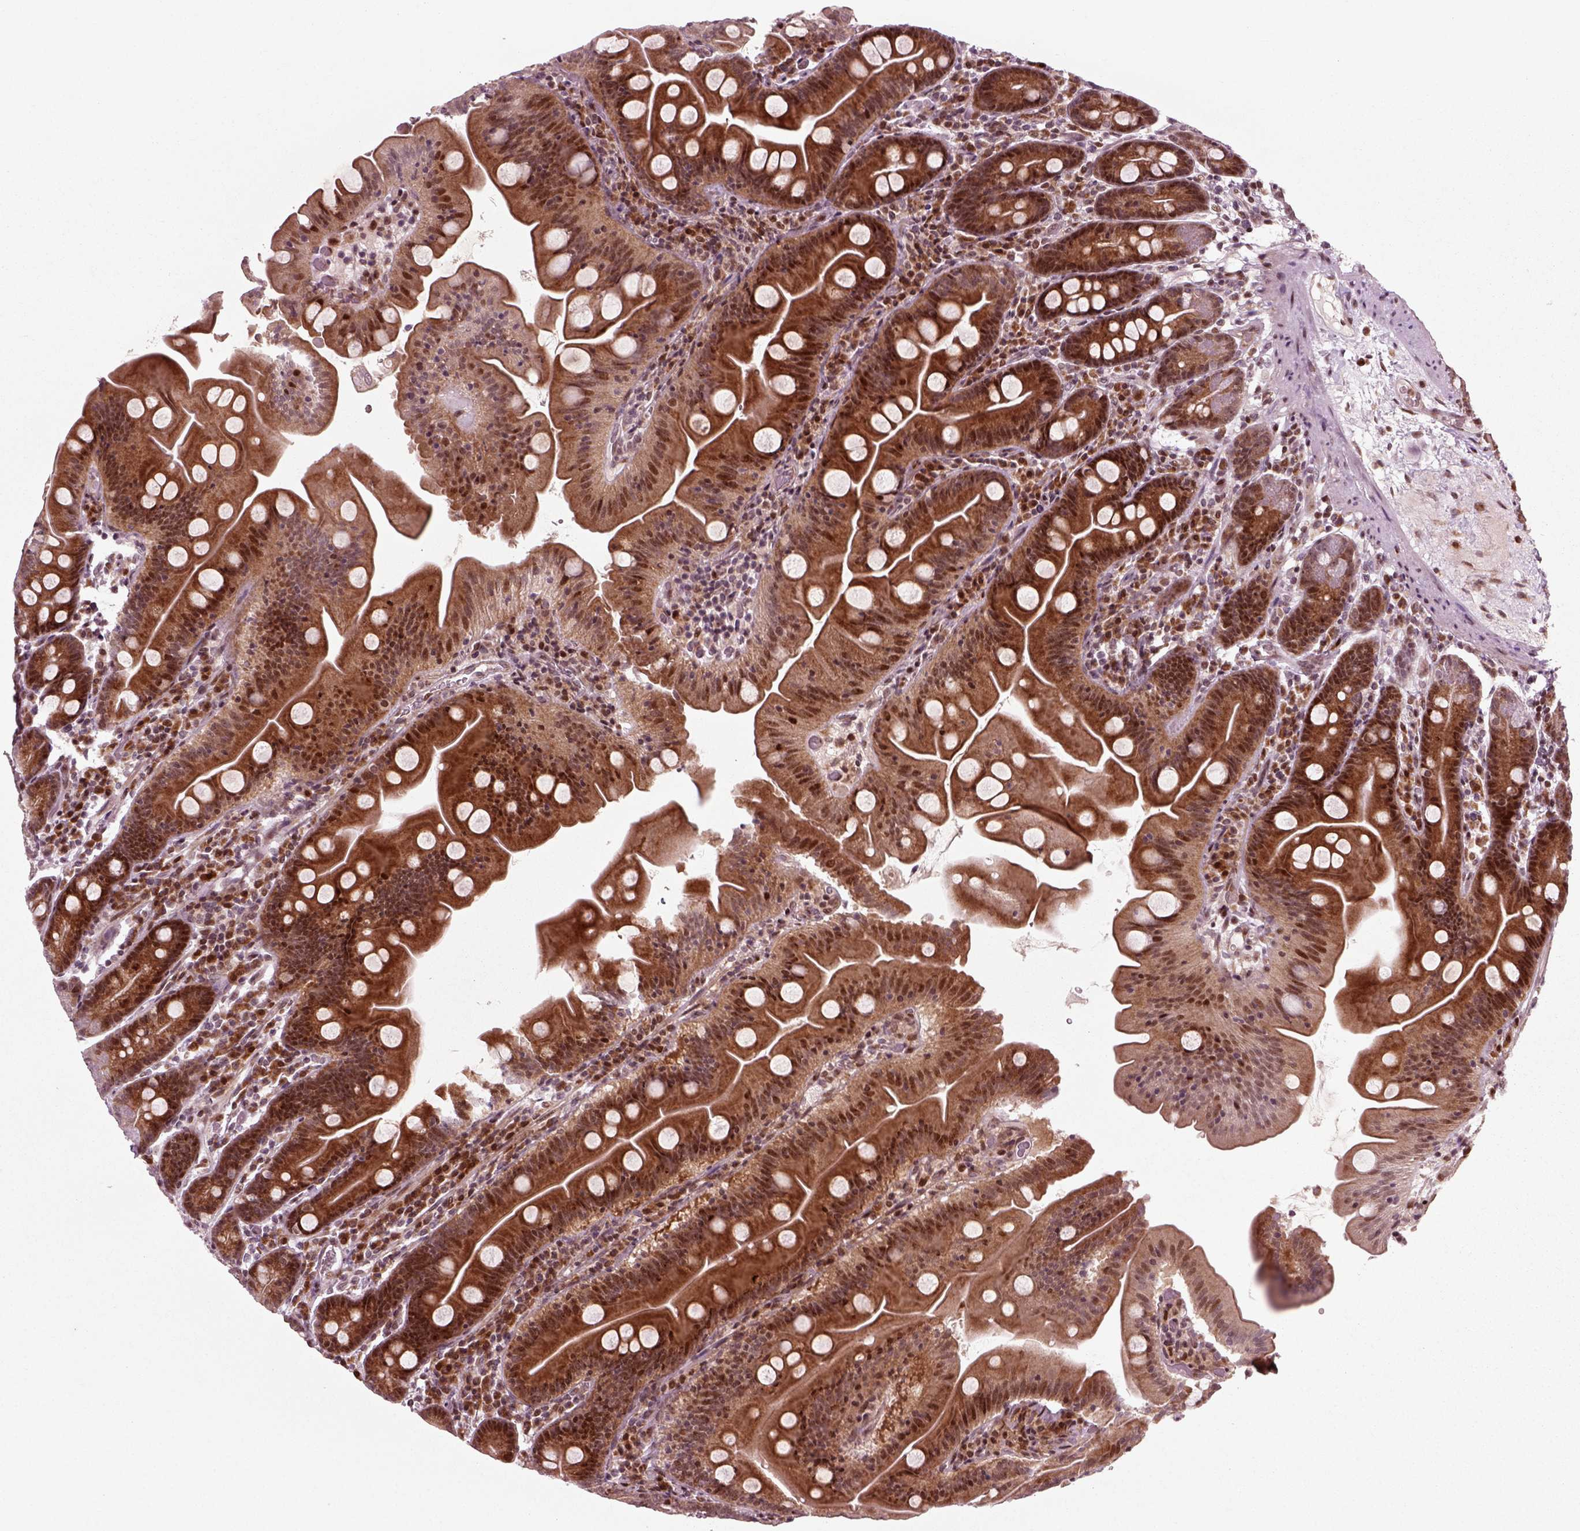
{"staining": {"intensity": "strong", "quantity": ">75%", "location": "cytoplasmic/membranous,nuclear"}, "tissue": "small intestine", "cell_type": "Glandular cells", "image_type": "normal", "snomed": [{"axis": "morphology", "description": "Normal tissue, NOS"}, {"axis": "topography", "description": "Small intestine"}], "caption": "High-power microscopy captured an IHC micrograph of benign small intestine, revealing strong cytoplasmic/membranous,nuclear expression in approximately >75% of glandular cells.", "gene": "CDC14A", "patient": {"sex": "male", "age": 37}}